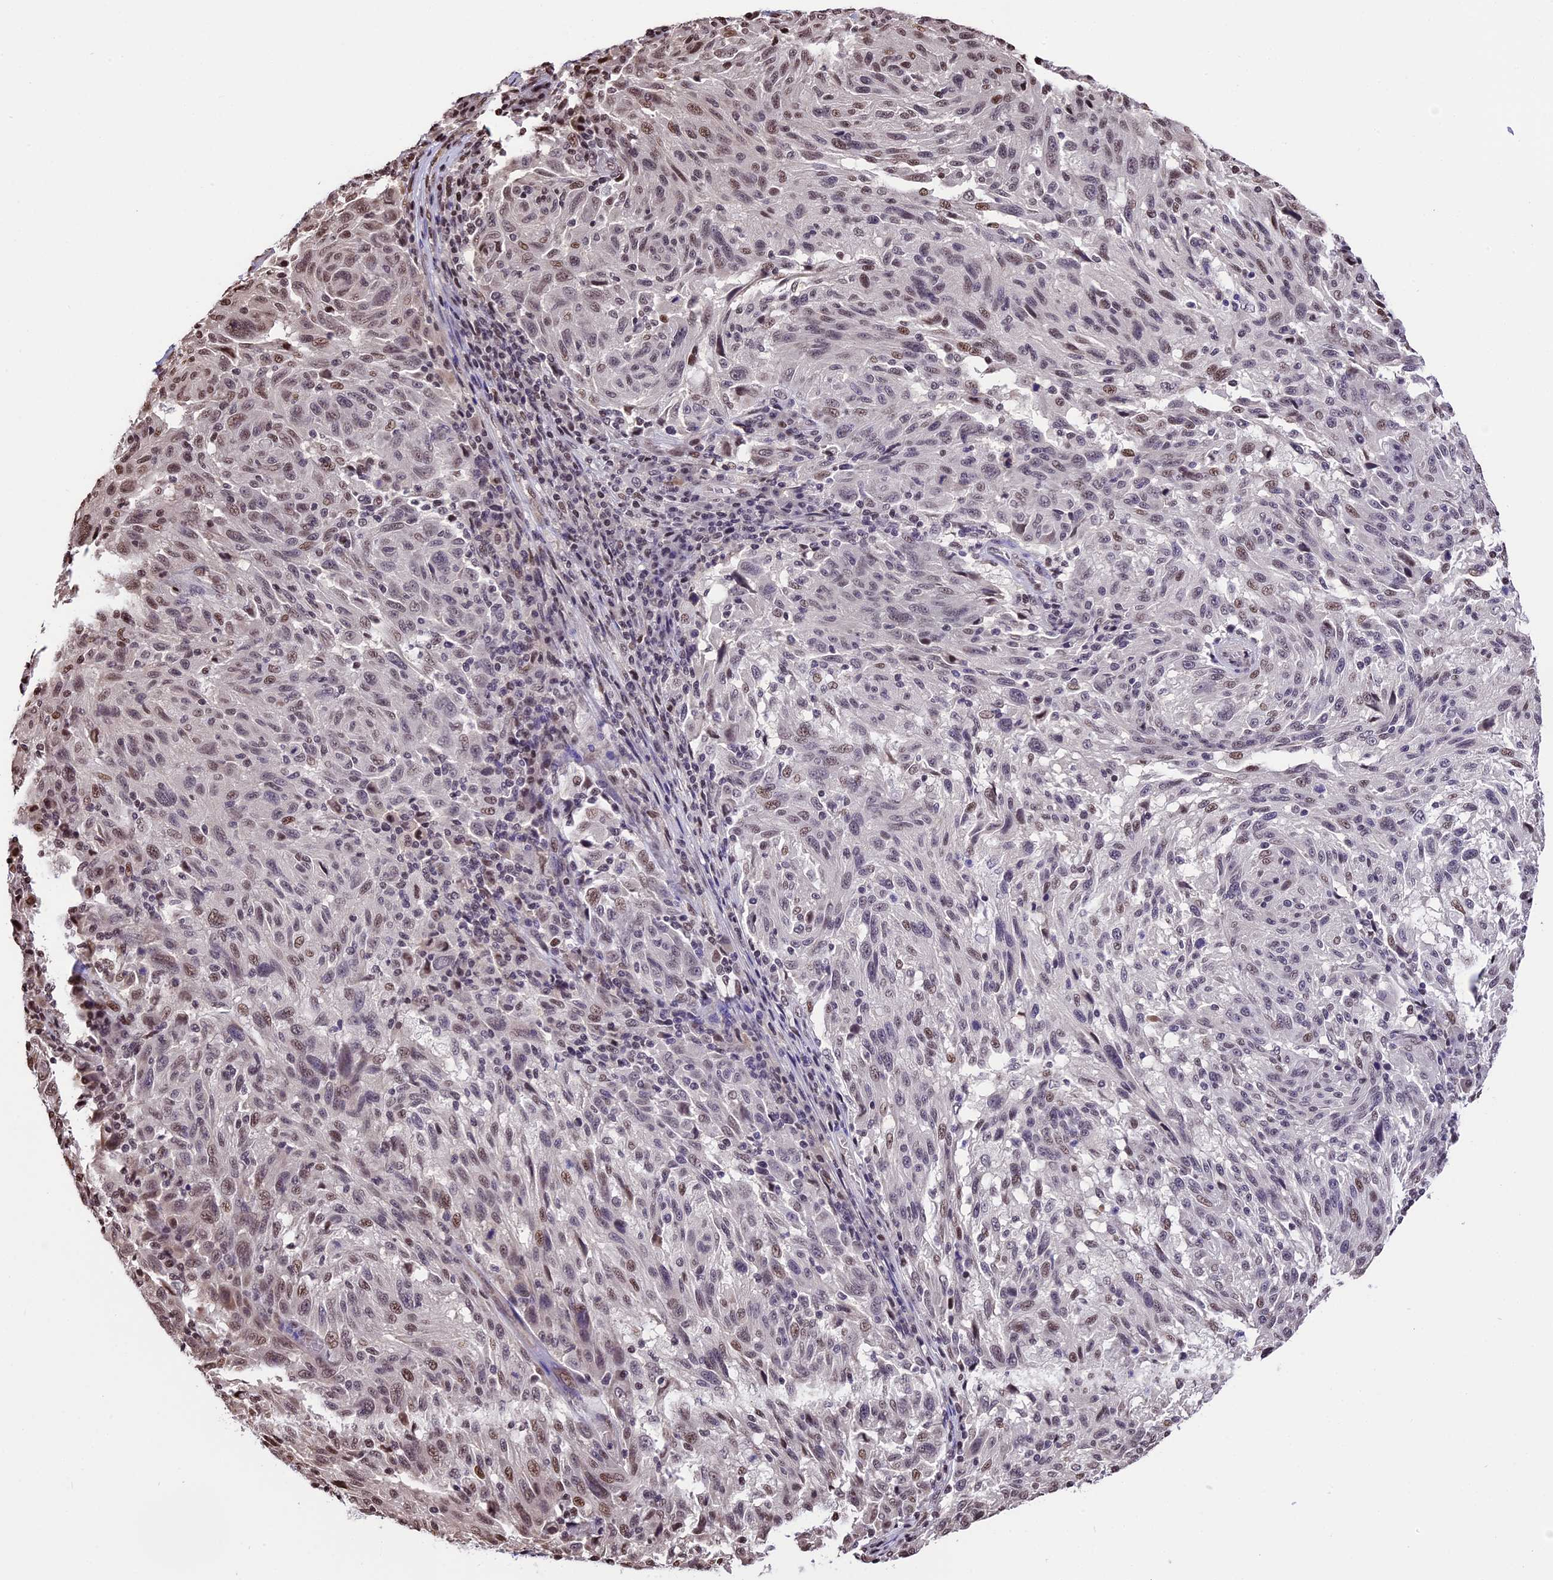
{"staining": {"intensity": "moderate", "quantity": "25%-75%", "location": "nuclear"}, "tissue": "melanoma", "cell_type": "Tumor cells", "image_type": "cancer", "snomed": [{"axis": "morphology", "description": "Malignant melanoma, NOS"}, {"axis": "topography", "description": "Skin"}], "caption": "Melanoma stained with a brown dye shows moderate nuclear positive expression in approximately 25%-75% of tumor cells.", "gene": "POLR3E", "patient": {"sex": "male", "age": 53}}